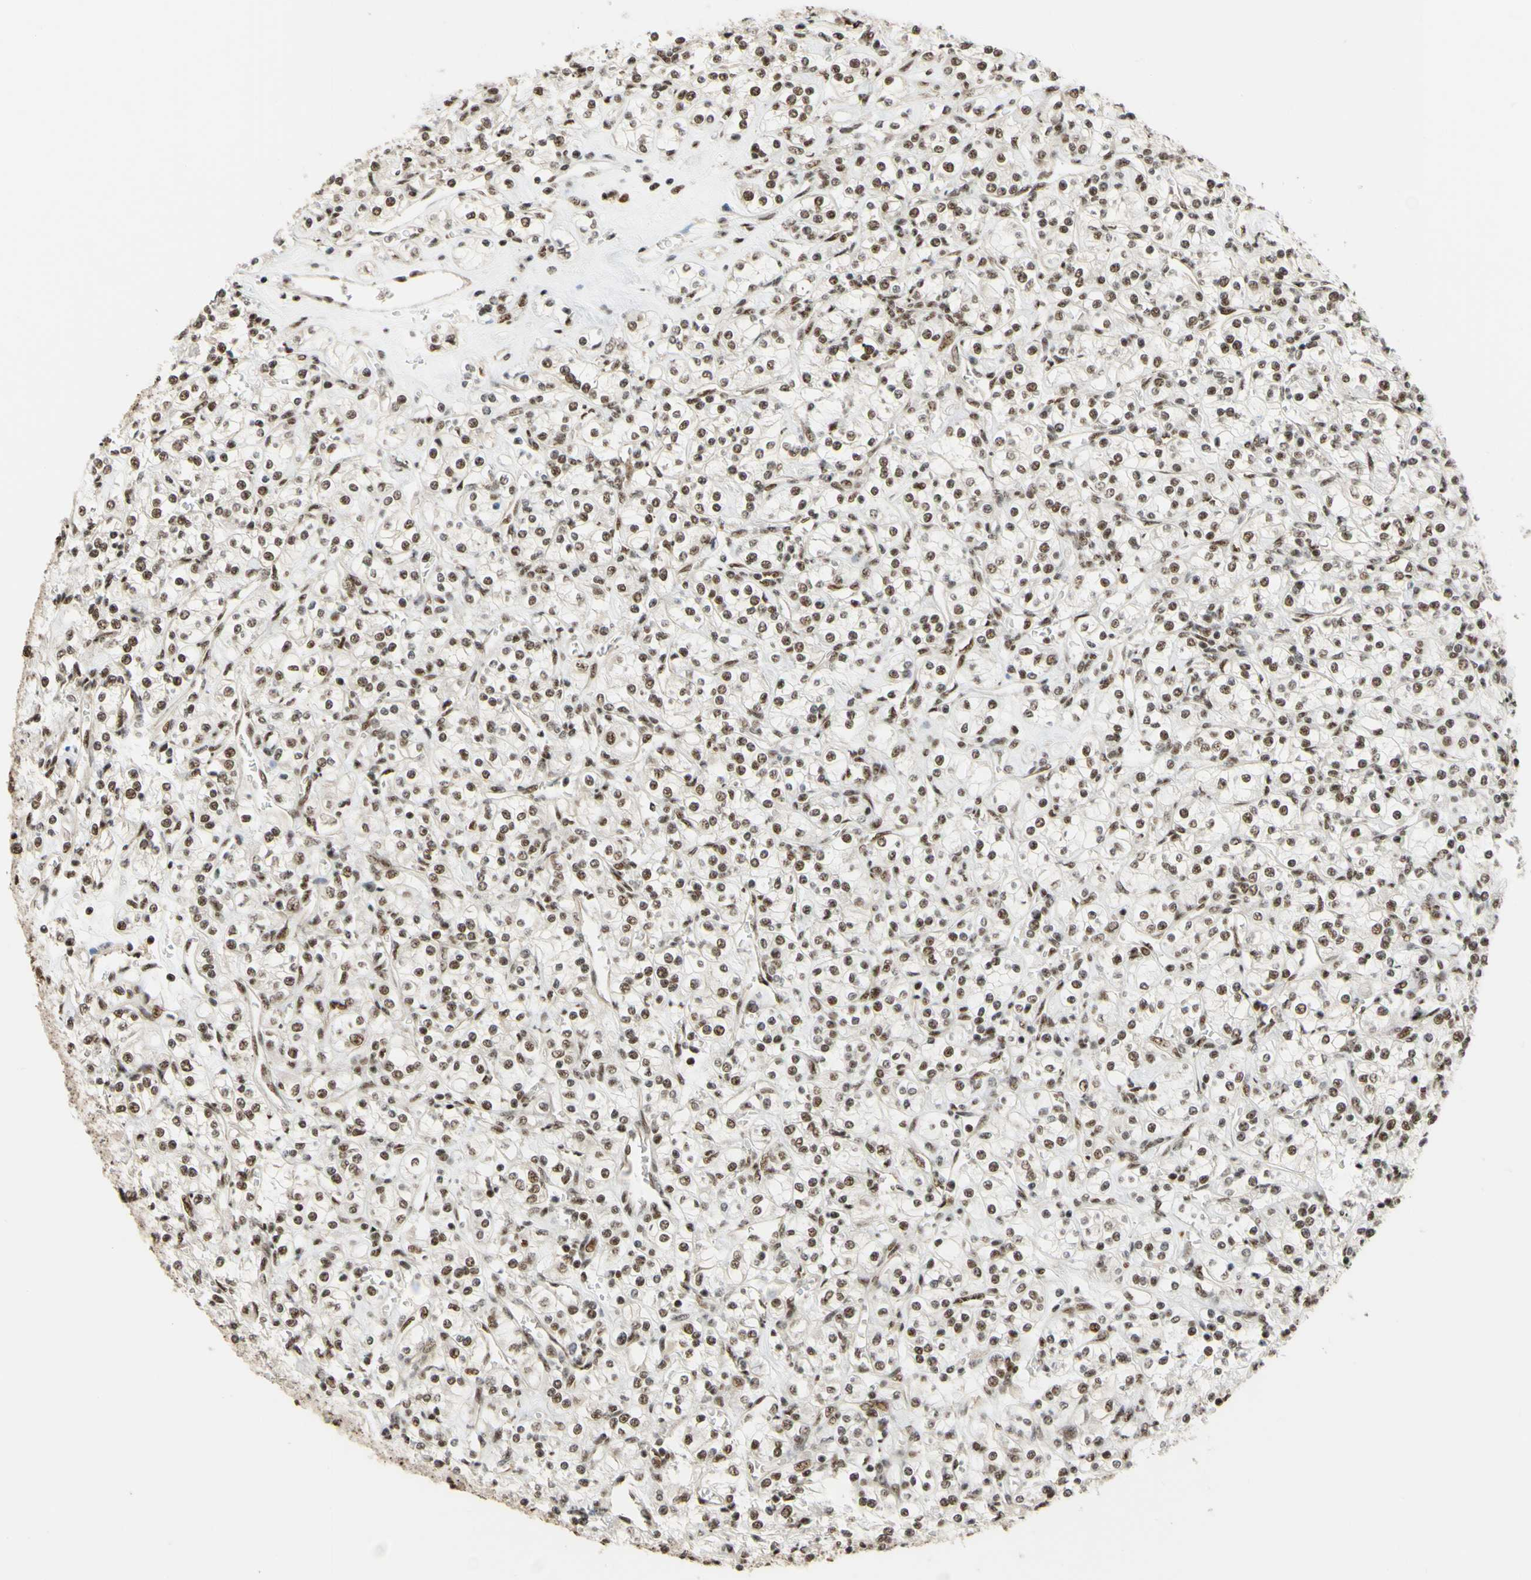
{"staining": {"intensity": "moderate", "quantity": ">75%", "location": "nuclear"}, "tissue": "renal cancer", "cell_type": "Tumor cells", "image_type": "cancer", "snomed": [{"axis": "morphology", "description": "Adenocarcinoma, NOS"}, {"axis": "topography", "description": "Kidney"}], "caption": "A brown stain shows moderate nuclear staining of a protein in human renal cancer (adenocarcinoma) tumor cells.", "gene": "SAP18", "patient": {"sex": "male", "age": 77}}